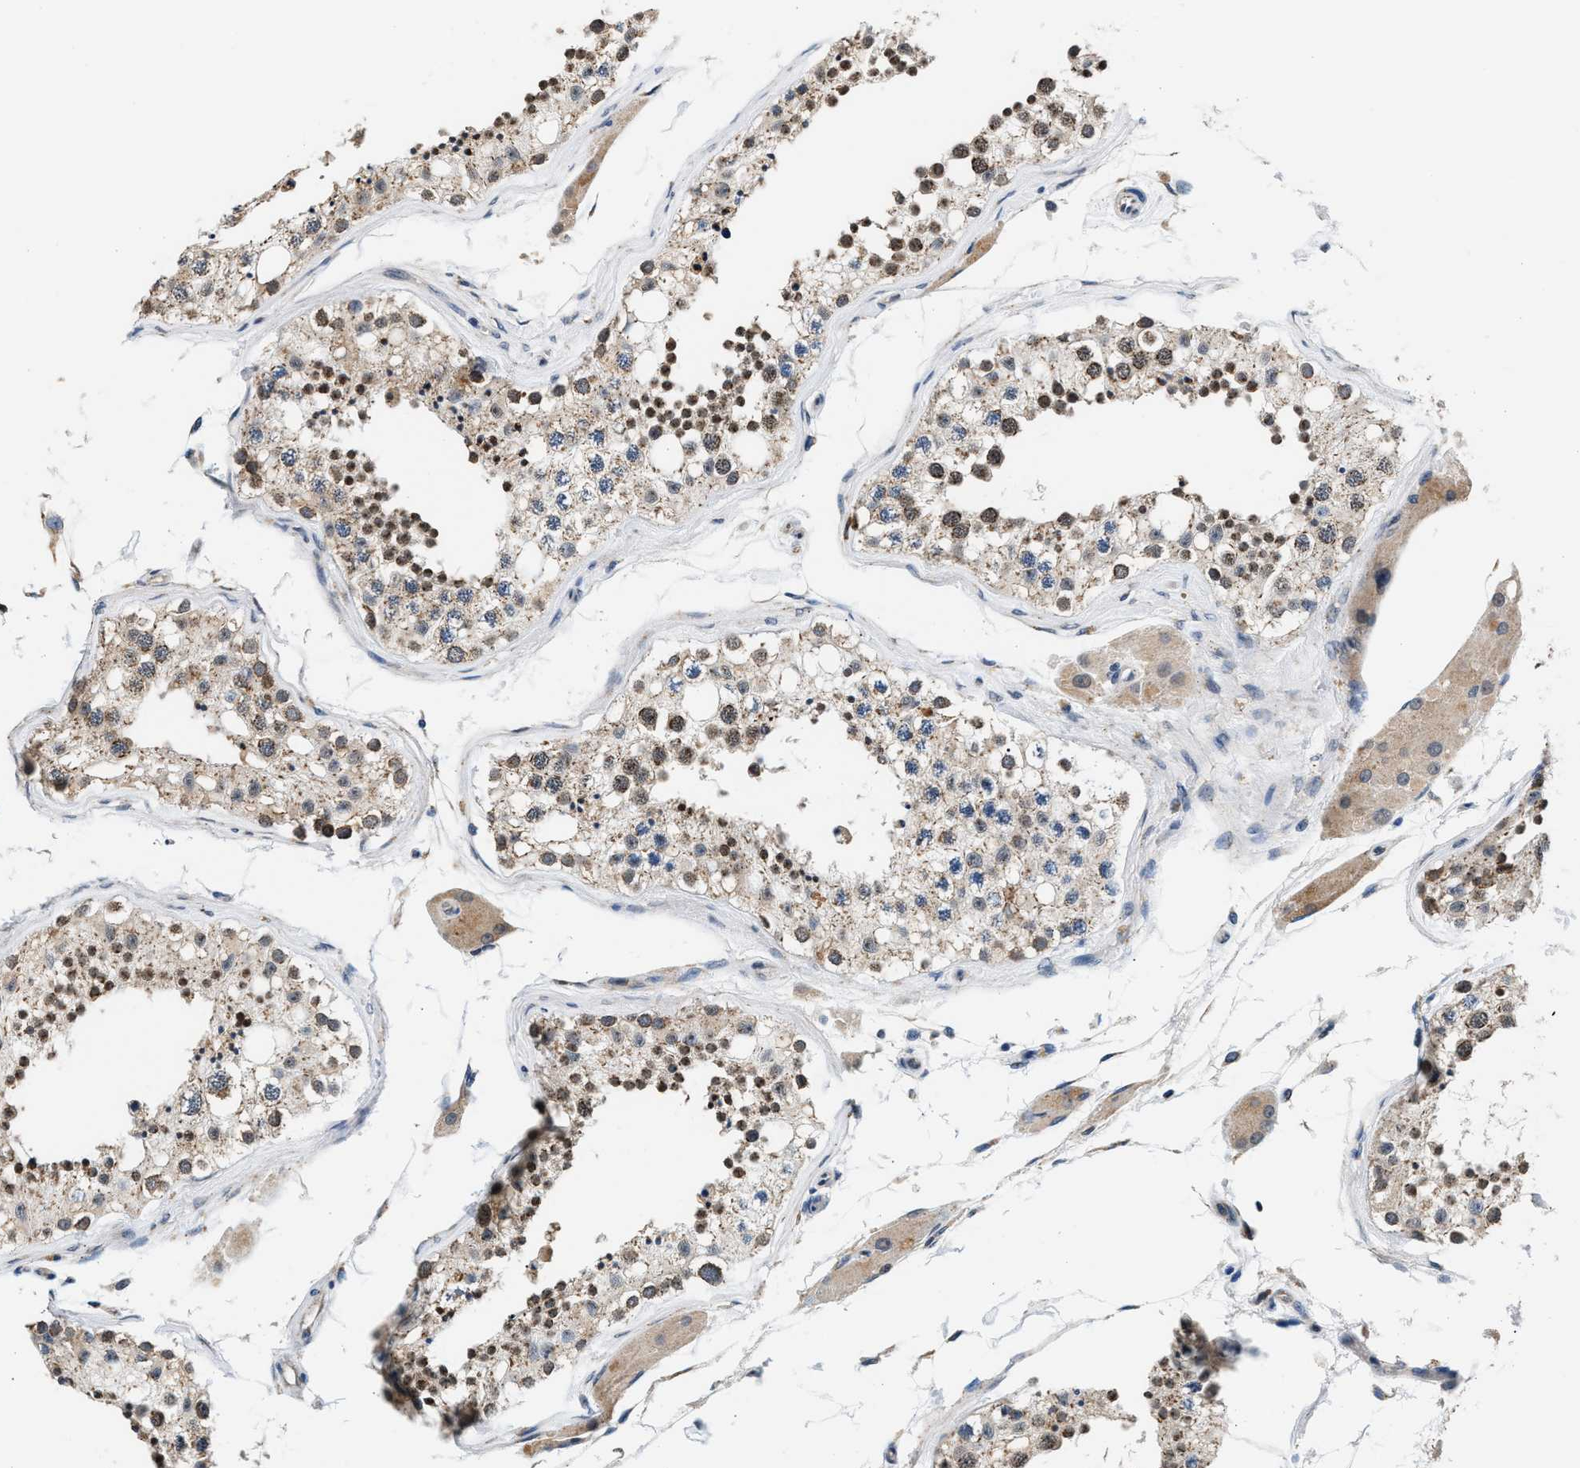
{"staining": {"intensity": "moderate", "quantity": "25%-75%", "location": "cytoplasmic/membranous,nuclear"}, "tissue": "testis", "cell_type": "Cells in seminiferous ducts", "image_type": "normal", "snomed": [{"axis": "morphology", "description": "Normal tissue, NOS"}, {"axis": "topography", "description": "Testis"}], "caption": "Protein staining of normal testis exhibits moderate cytoplasmic/membranous,nuclear staining in about 25%-75% of cells in seminiferous ducts. (Stains: DAB in brown, nuclei in blue, Microscopy: brightfield microscopy at high magnification).", "gene": "KCNMB2", "patient": {"sex": "male", "age": 68}}